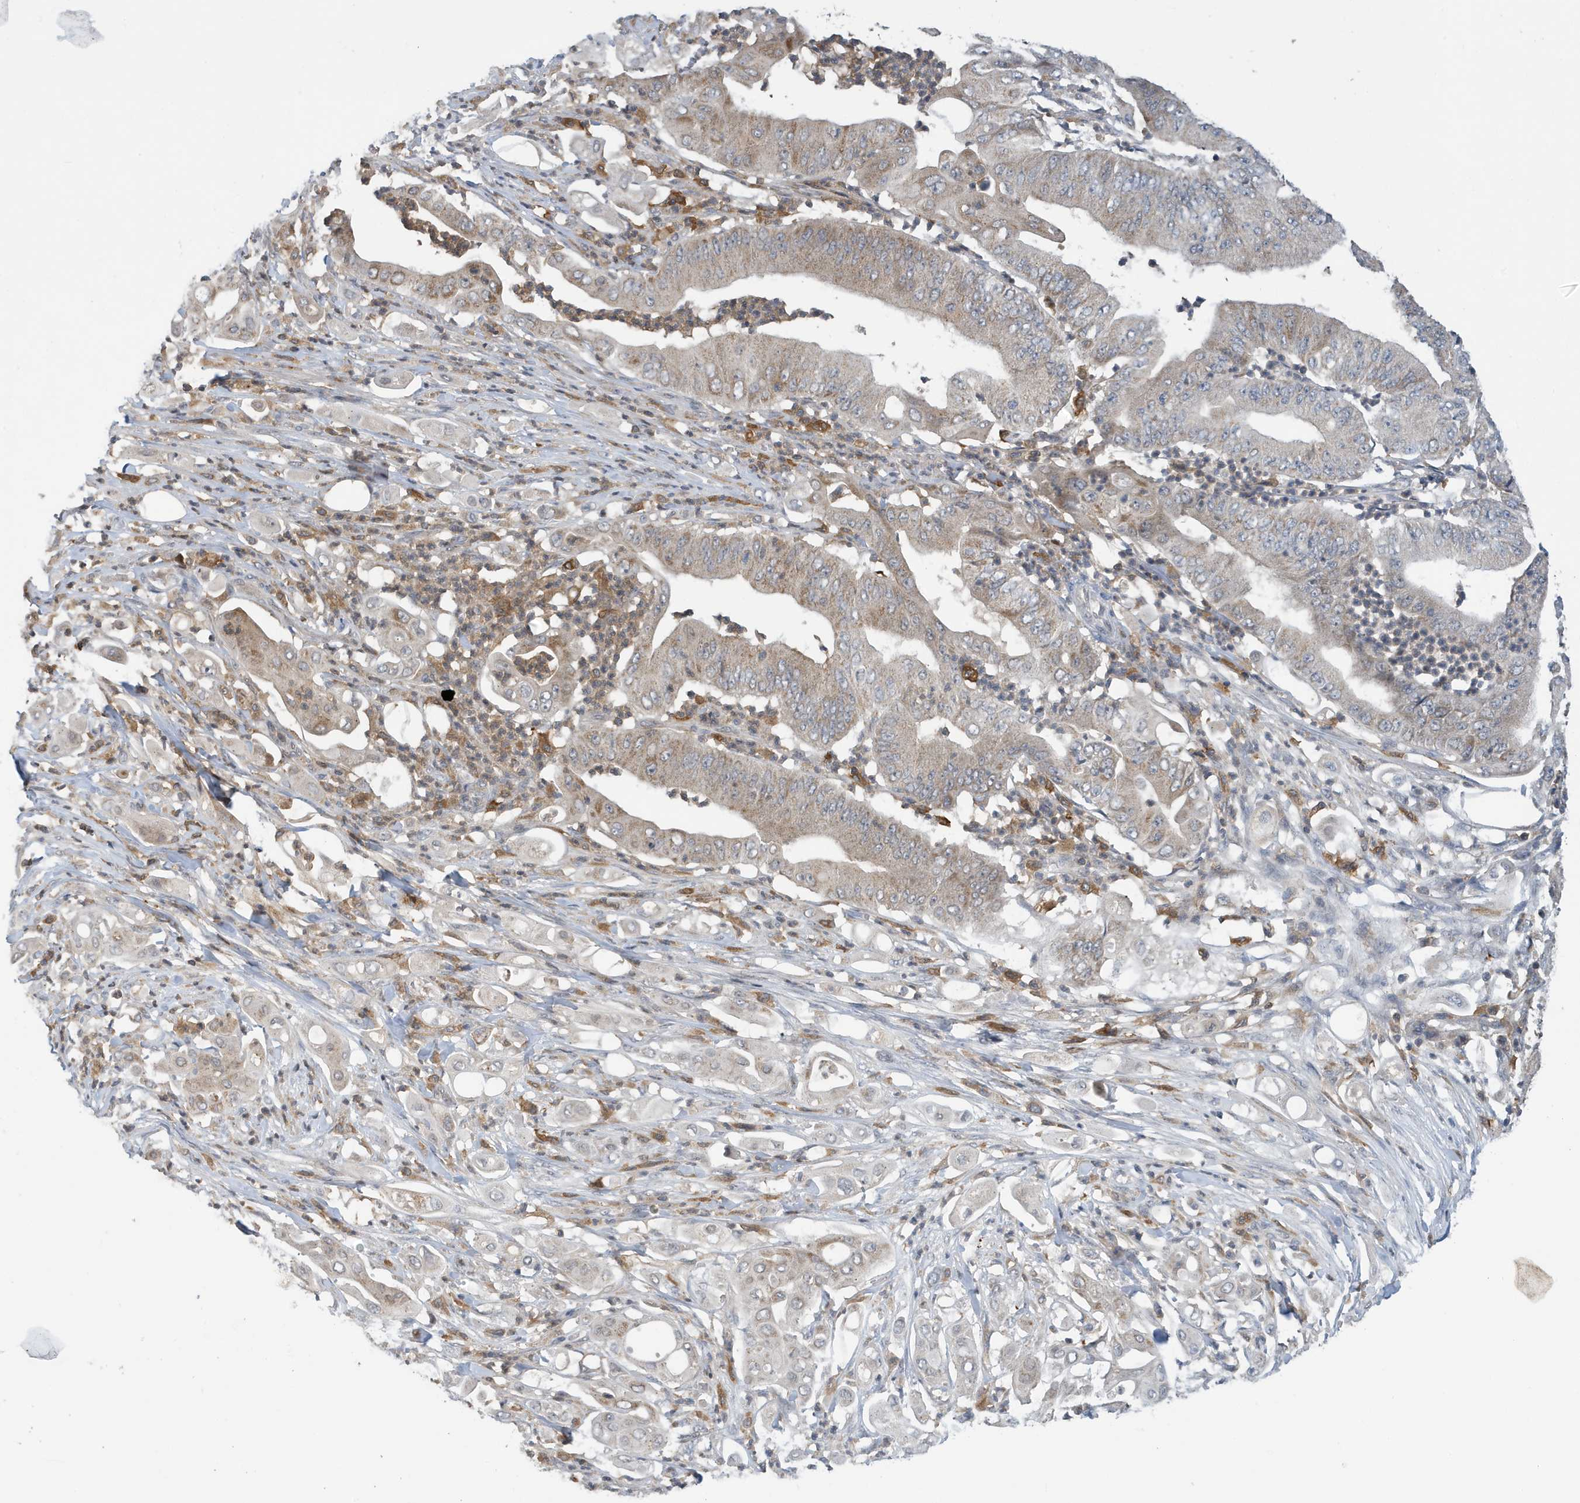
{"staining": {"intensity": "moderate", "quantity": "25%-75%", "location": "cytoplasmic/membranous"}, "tissue": "pancreatic cancer", "cell_type": "Tumor cells", "image_type": "cancer", "snomed": [{"axis": "morphology", "description": "Adenocarcinoma, NOS"}, {"axis": "topography", "description": "Pancreas"}], "caption": "This photomicrograph demonstrates adenocarcinoma (pancreatic) stained with immunohistochemistry to label a protein in brown. The cytoplasmic/membranous of tumor cells show moderate positivity for the protein. Nuclei are counter-stained blue.", "gene": "NSUN3", "patient": {"sex": "female", "age": 77}}